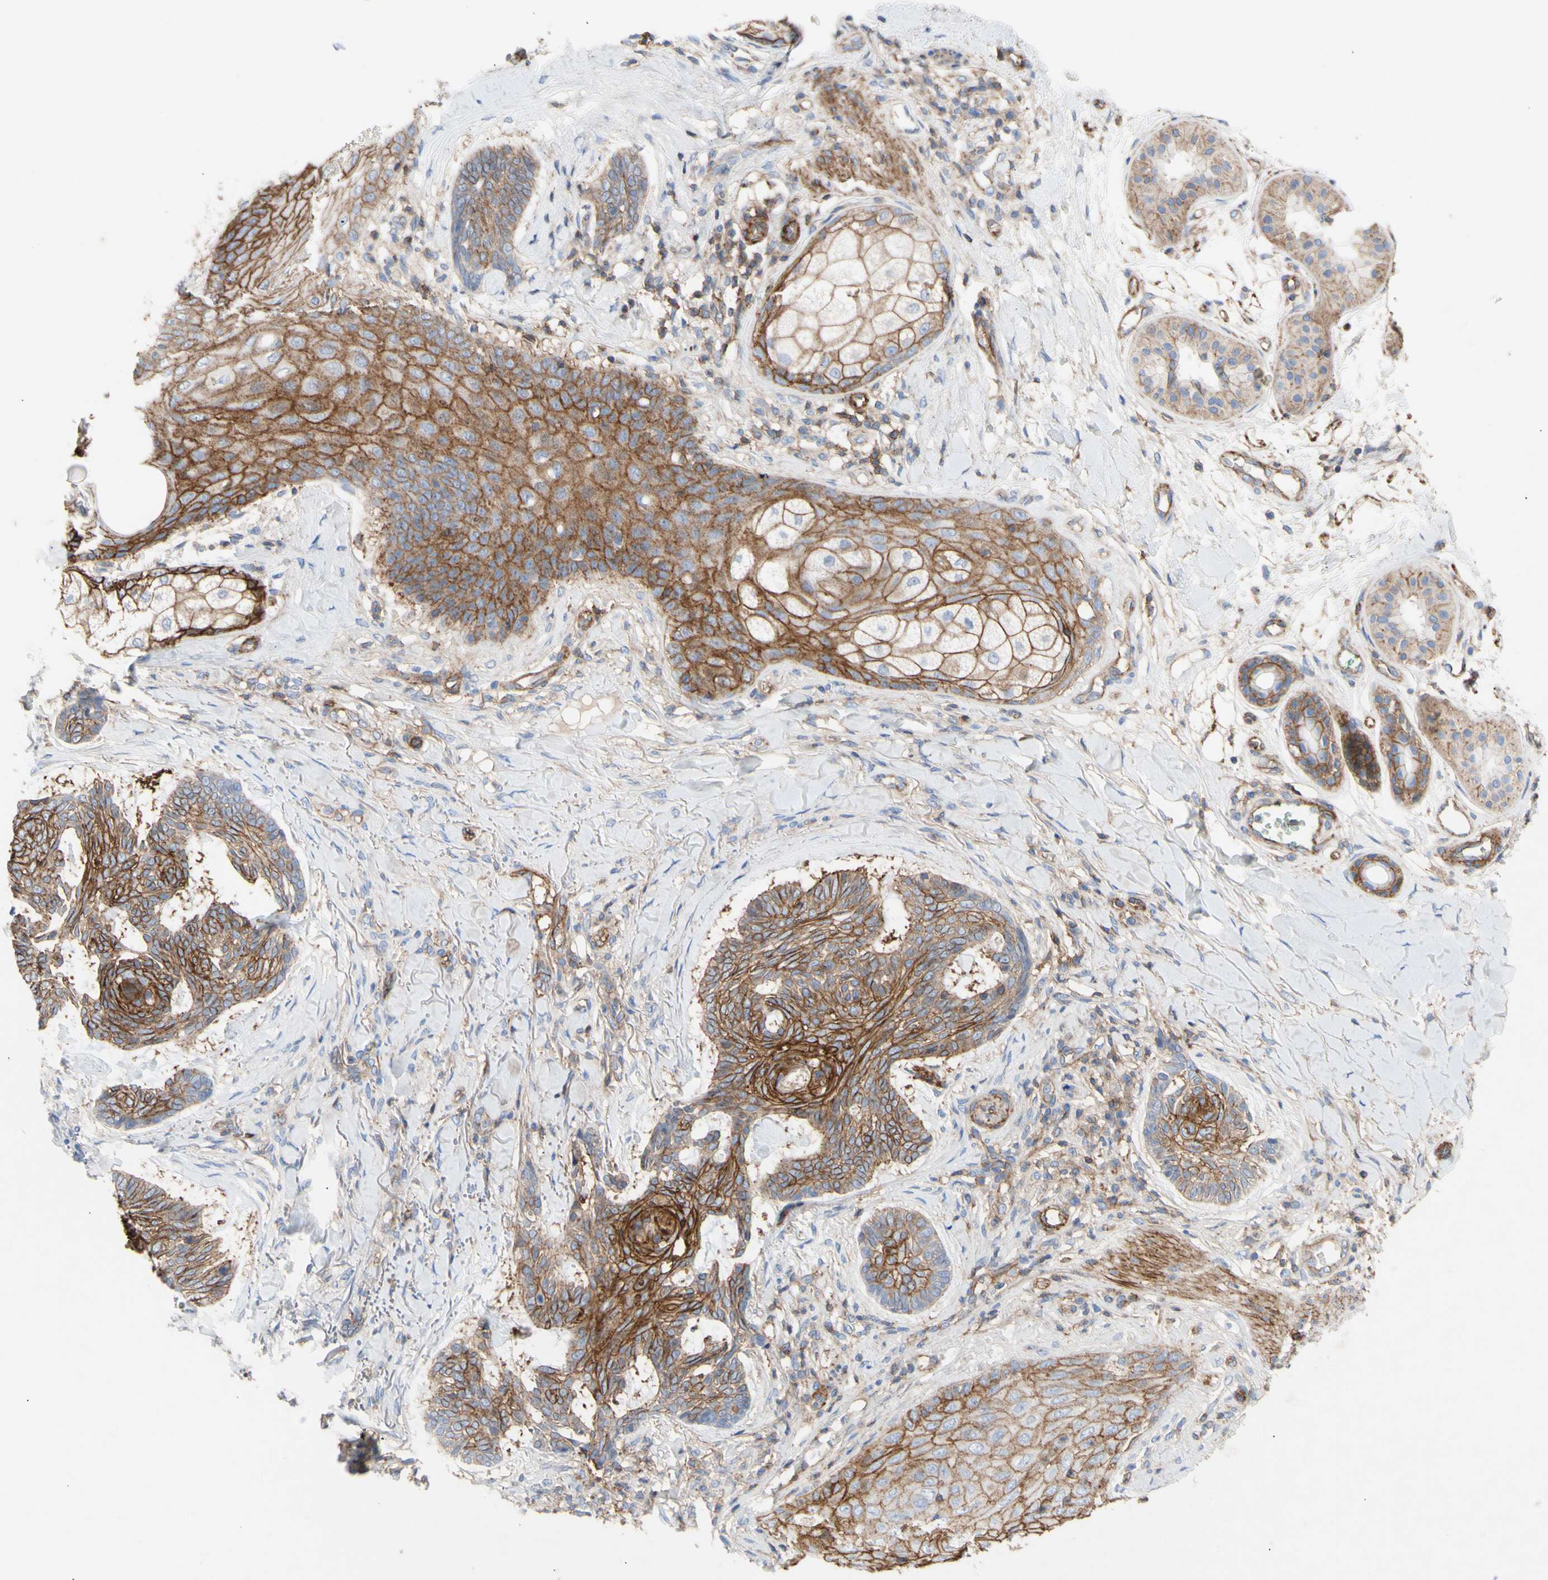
{"staining": {"intensity": "moderate", "quantity": ">75%", "location": "cytoplasmic/membranous"}, "tissue": "skin cancer", "cell_type": "Tumor cells", "image_type": "cancer", "snomed": [{"axis": "morphology", "description": "Basal cell carcinoma"}, {"axis": "topography", "description": "Skin"}], "caption": "An immunohistochemistry image of tumor tissue is shown. Protein staining in brown shows moderate cytoplasmic/membranous positivity in skin cancer within tumor cells.", "gene": "ATP2A3", "patient": {"sex": "male", "age": 43}}